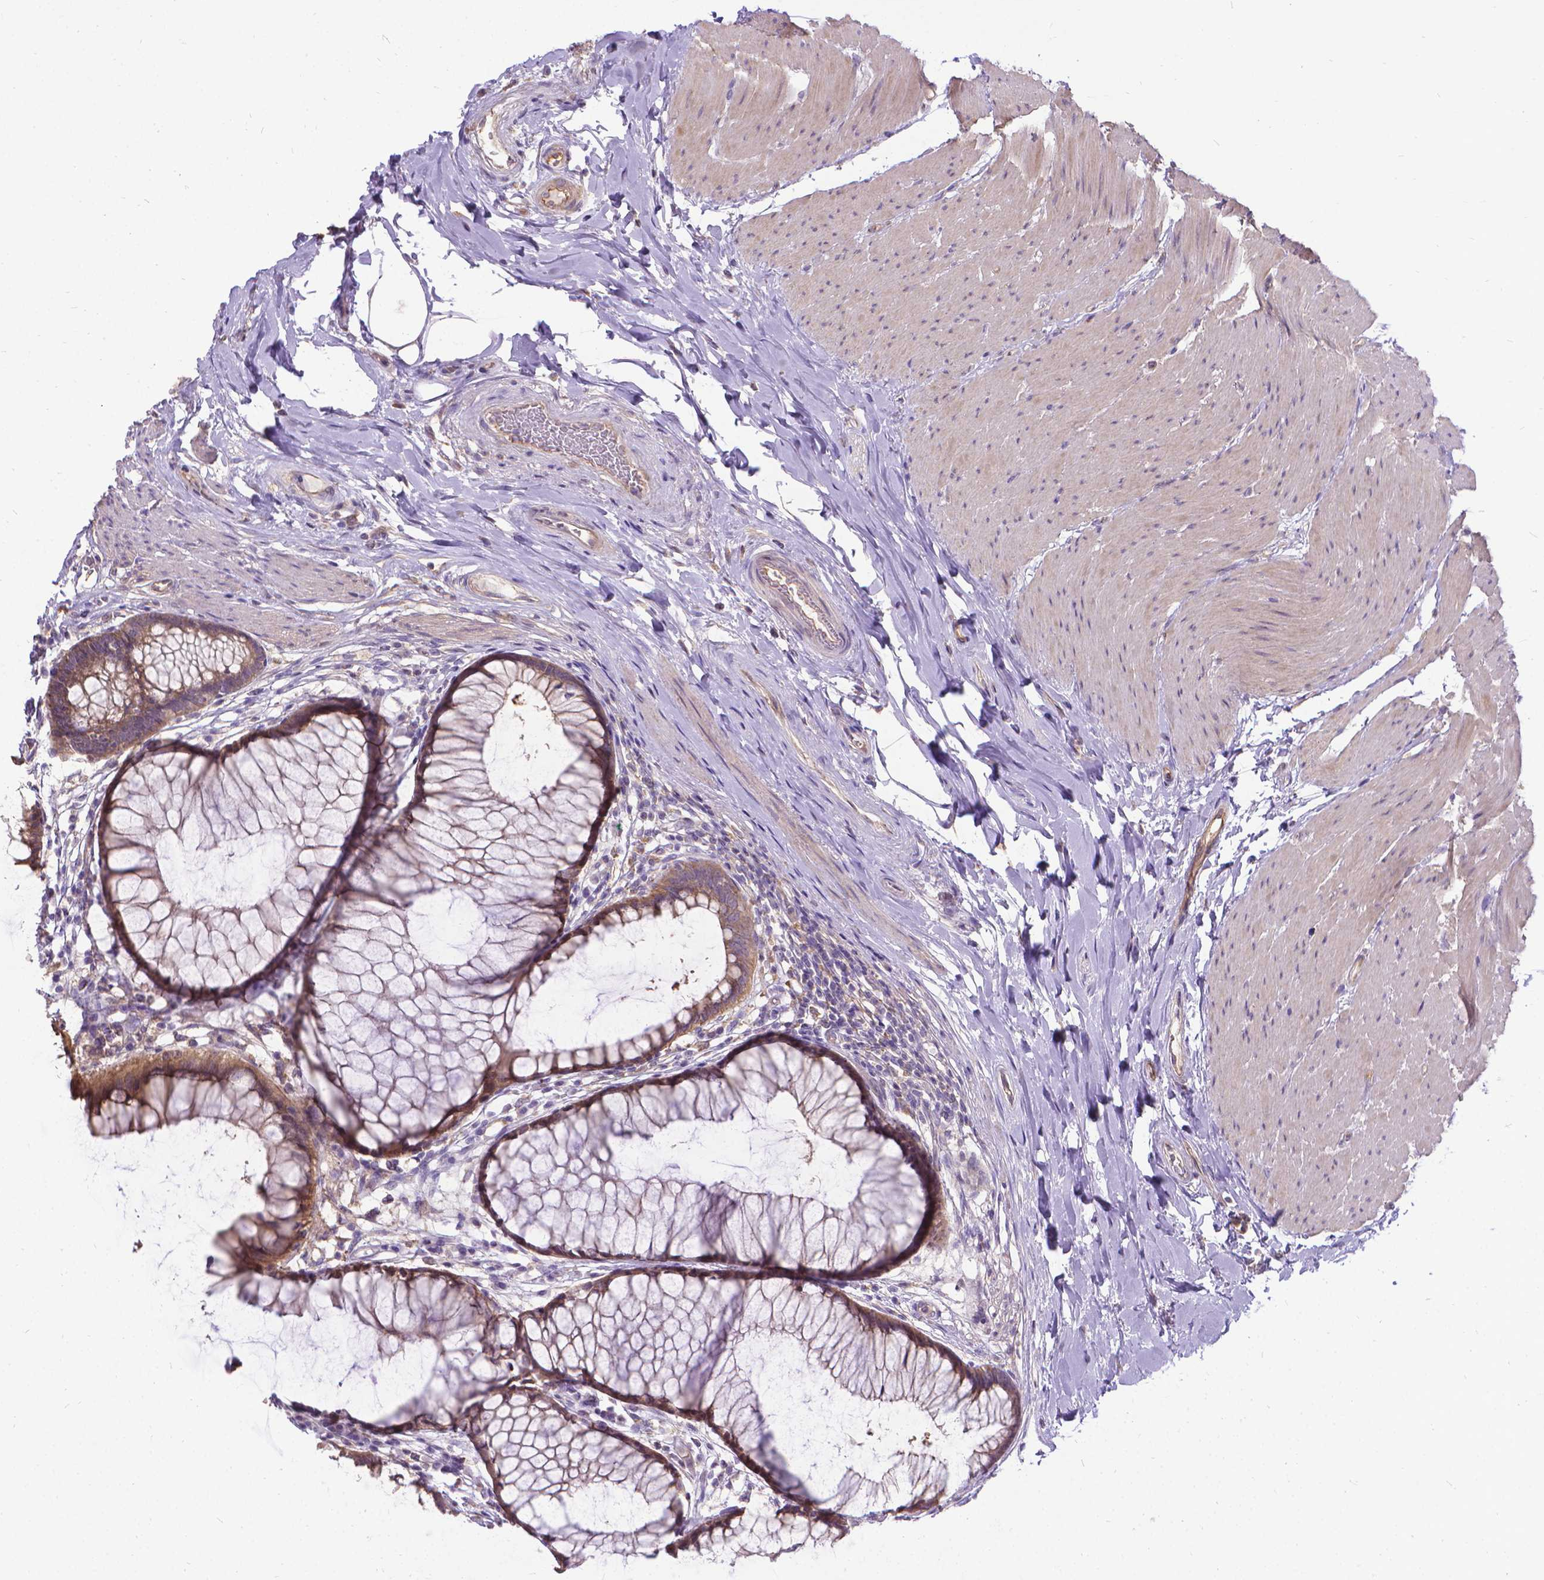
{"staining": {"intensity": "moderate", "quantity": "25%-75%", "location": "cytoplasmic/membranous"}, "tissue": "rectum", "cell_type": "Glandular cells", "image_type": "normal", "snomed": [{"axis": "morphology", "description": "Normal tissue, NOS"}, {"axis": "topography", "description": "Smooth muscle"}, {"axis": "topography", "description": "Rectum"}], "caption": "Protein expression analysis of normal human rectum reveals moderate cytoplasmic/membranous staining in approximately 25%-75% of glandular cells. The staining was performed using DAB, with brown indicating positive protein expression. Nuclei are stained blue with hematoxylin.", "gene": "CFAP299", "patient": {"sex": "male", "age": 53}}